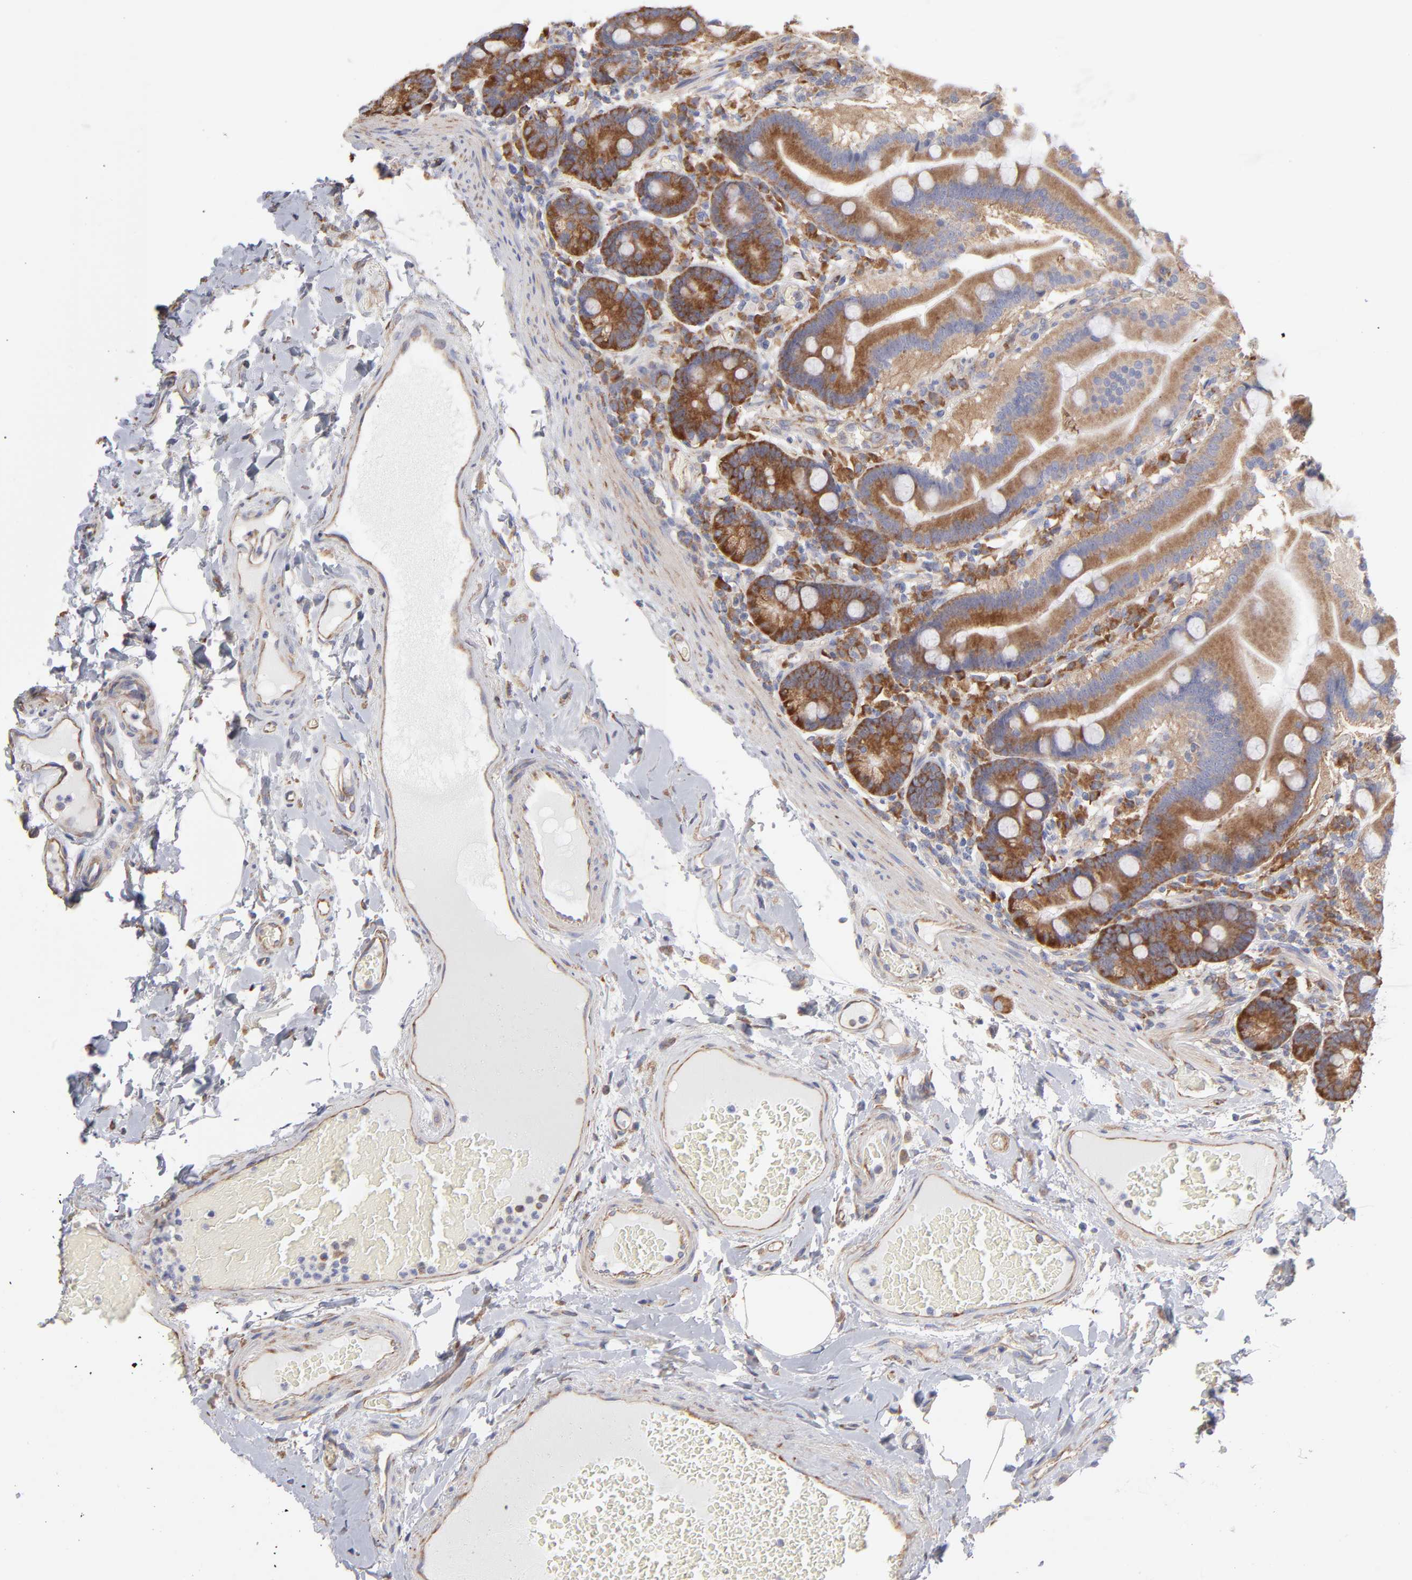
{"staining": {"intensity": "moderate", "quantity": ">75%", "location": "cytoplasmic/membranous"}, "tissue": "duodenum", "cell_type": "Glandular cells", "image_type": "normal", "snomed": [{"axis": "morphology", "description": "Normal tissue, NOS"}, {"axis": "topography", "description": "Duodenum"}], "caption": "A medium amount of moderate cytoplasmic/membranous staining is identified in approximately >75% of glandular cells in unremarkable duodenum. (DAB (3,3'-diaminobenzidine) IHC with brightfield microscopy, high magnification).", "gene": "RPL3", "patient": {"sex": "female", "age": 64}}